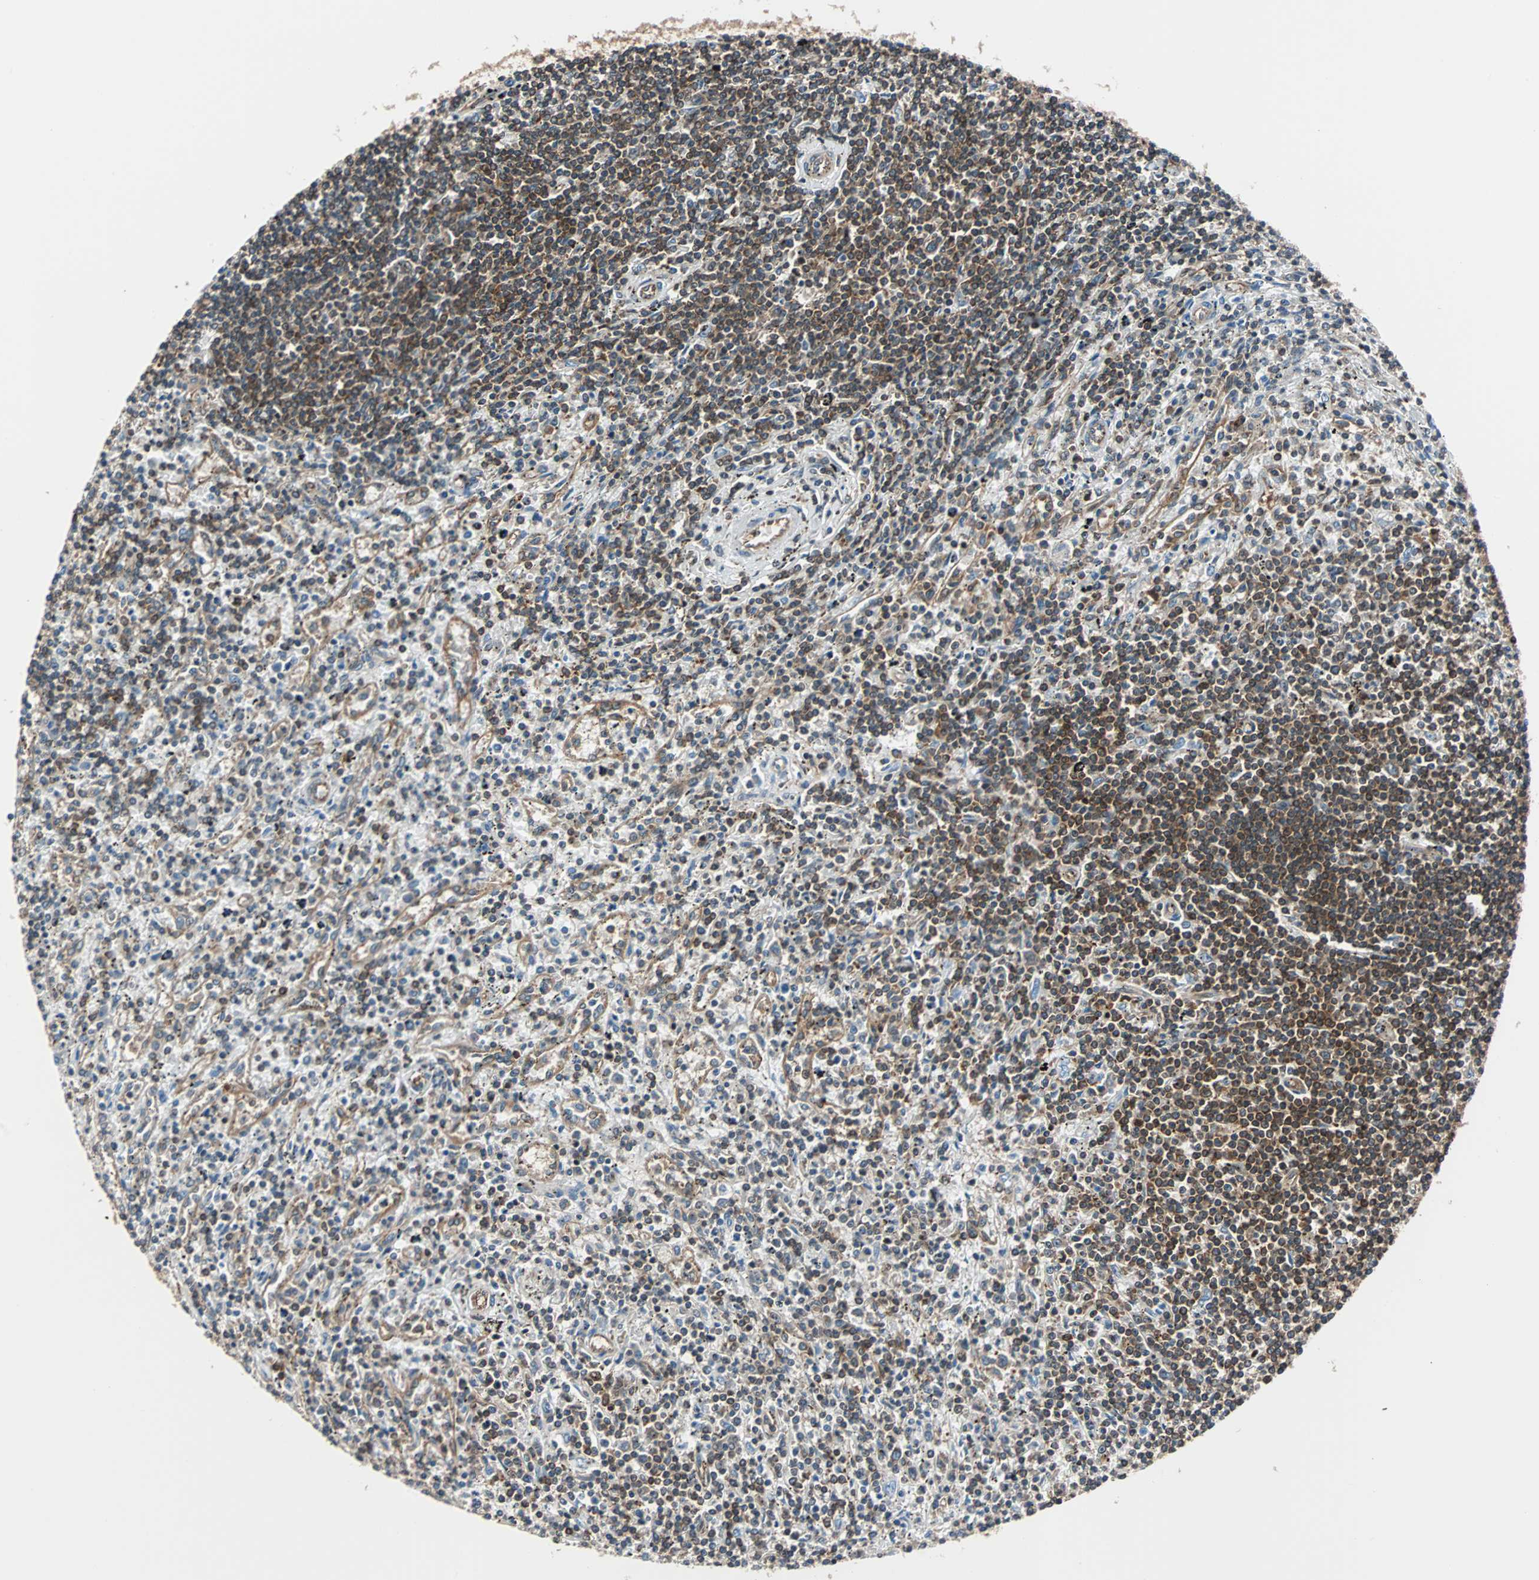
{"staining": {"intensity": "strong", "quantity": "25%-75%", "location": "cytoplasmic/membranous"}, "tissue": "lymphoma", "cell_type": "Tumor cells", "image_type": "cancer", "snomed": [{"axis": "morphology", "description": "Malignant lymphoma, non-Hodgkin's type, Low grade"}, {"axis": "topography", "description": "Spleen"}], "caption": "Tumor cells exhibit high levels of strong cytoplasmic/membranous staining in approximately 25%-75% of cells in low-grade malignant lymphoma, non-Hodgkin's type.", "gene": "RELA", "patient": {"sex": "male", "age": 76}}